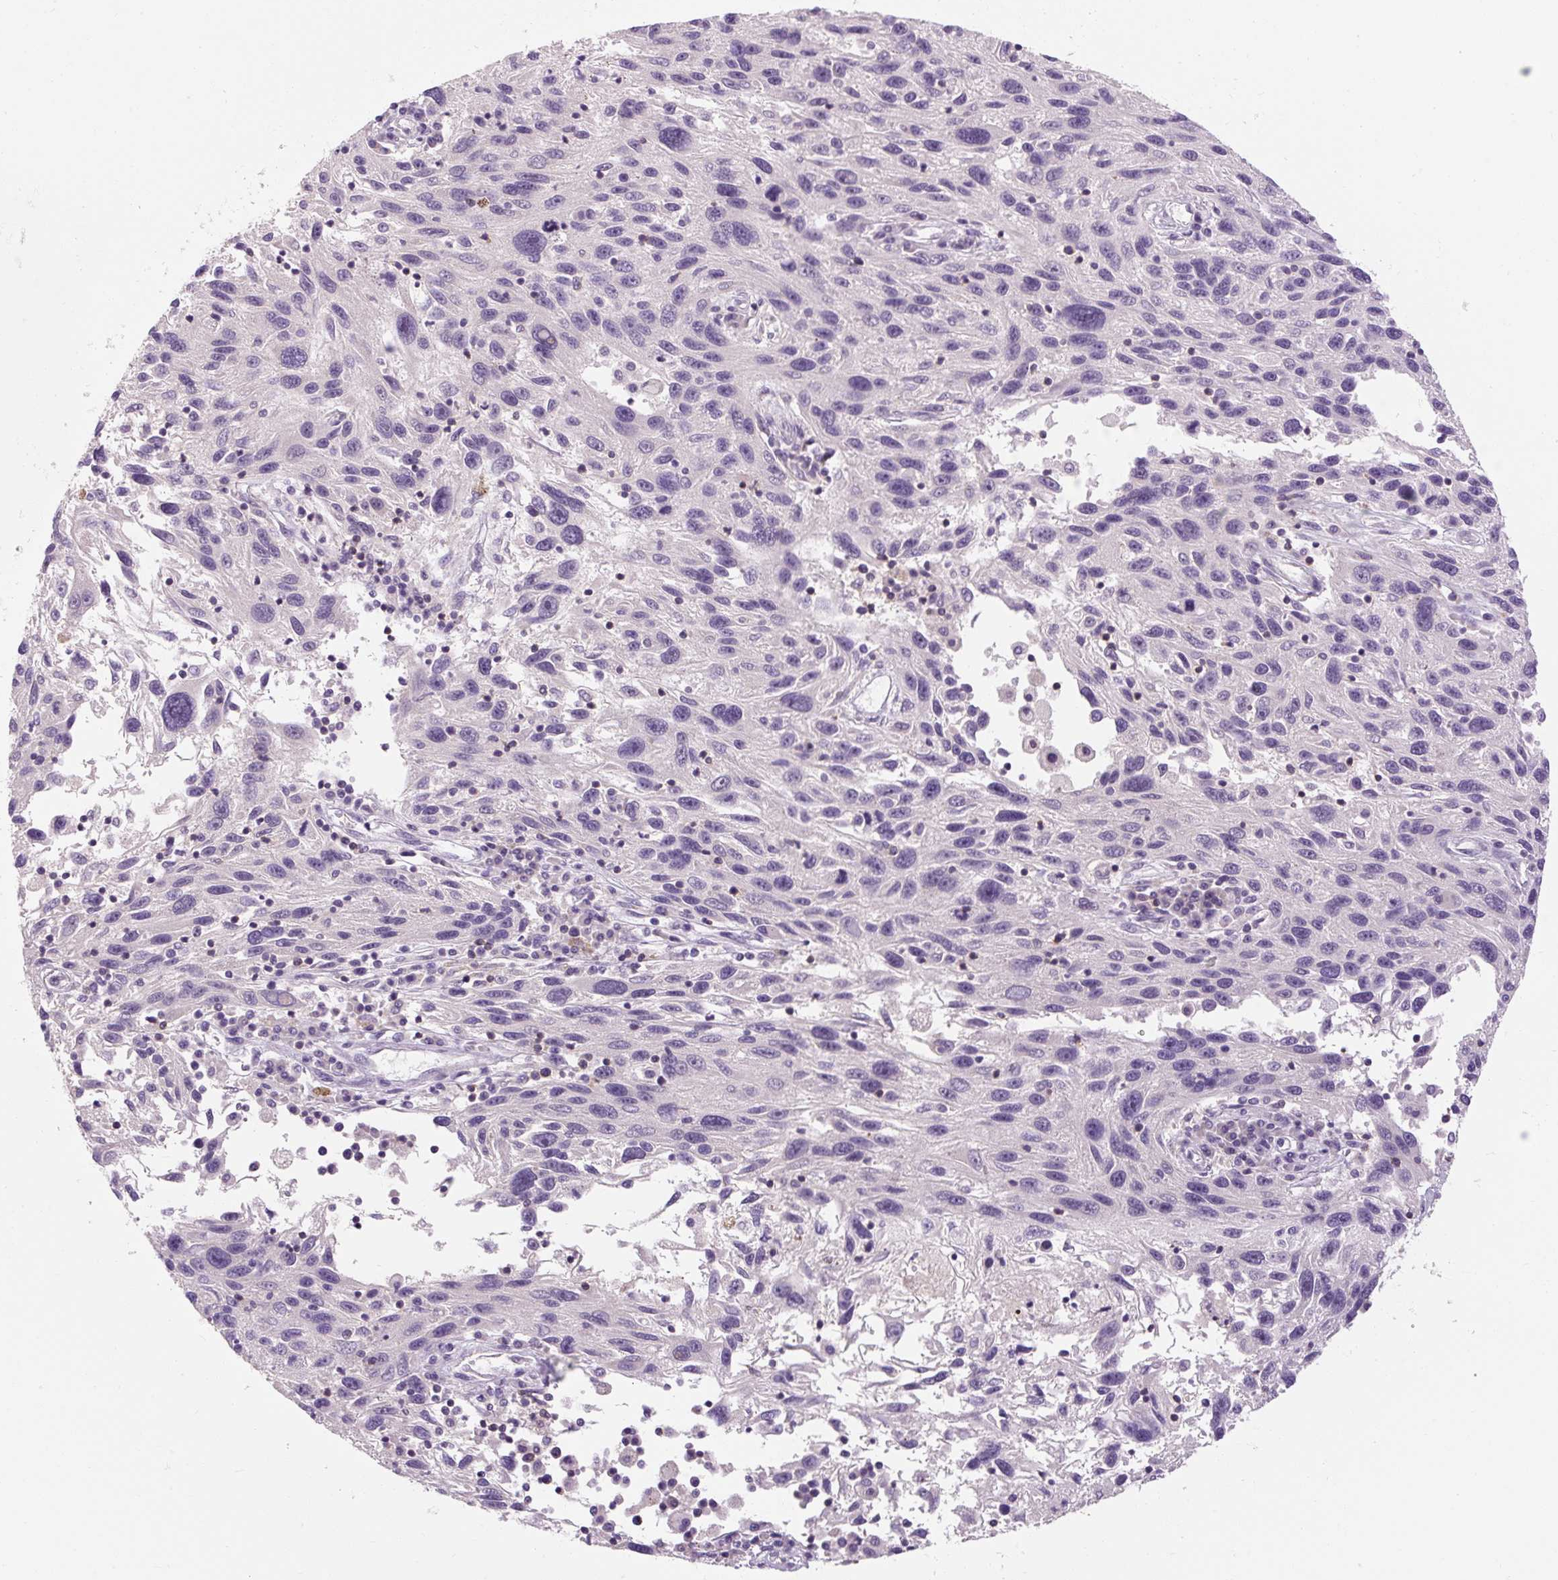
{"staining": {"intensity": "negative", "quantity": "none", "location": "none"}, "tissue": "melanoma", "cell_type": "Tumor cells", "image_type": "cancer", "snomed": [{"axis": "morphology", "description": "Malignant melanoma, NOS"}, {"axis": "topography", "description": "Skin"}], "caption": "Immunohistochemical staining of melanoma reveals no significant staining in tumor cells.", "gene": "TIGD2", "patient": {"sex": "male", "age": 53}}